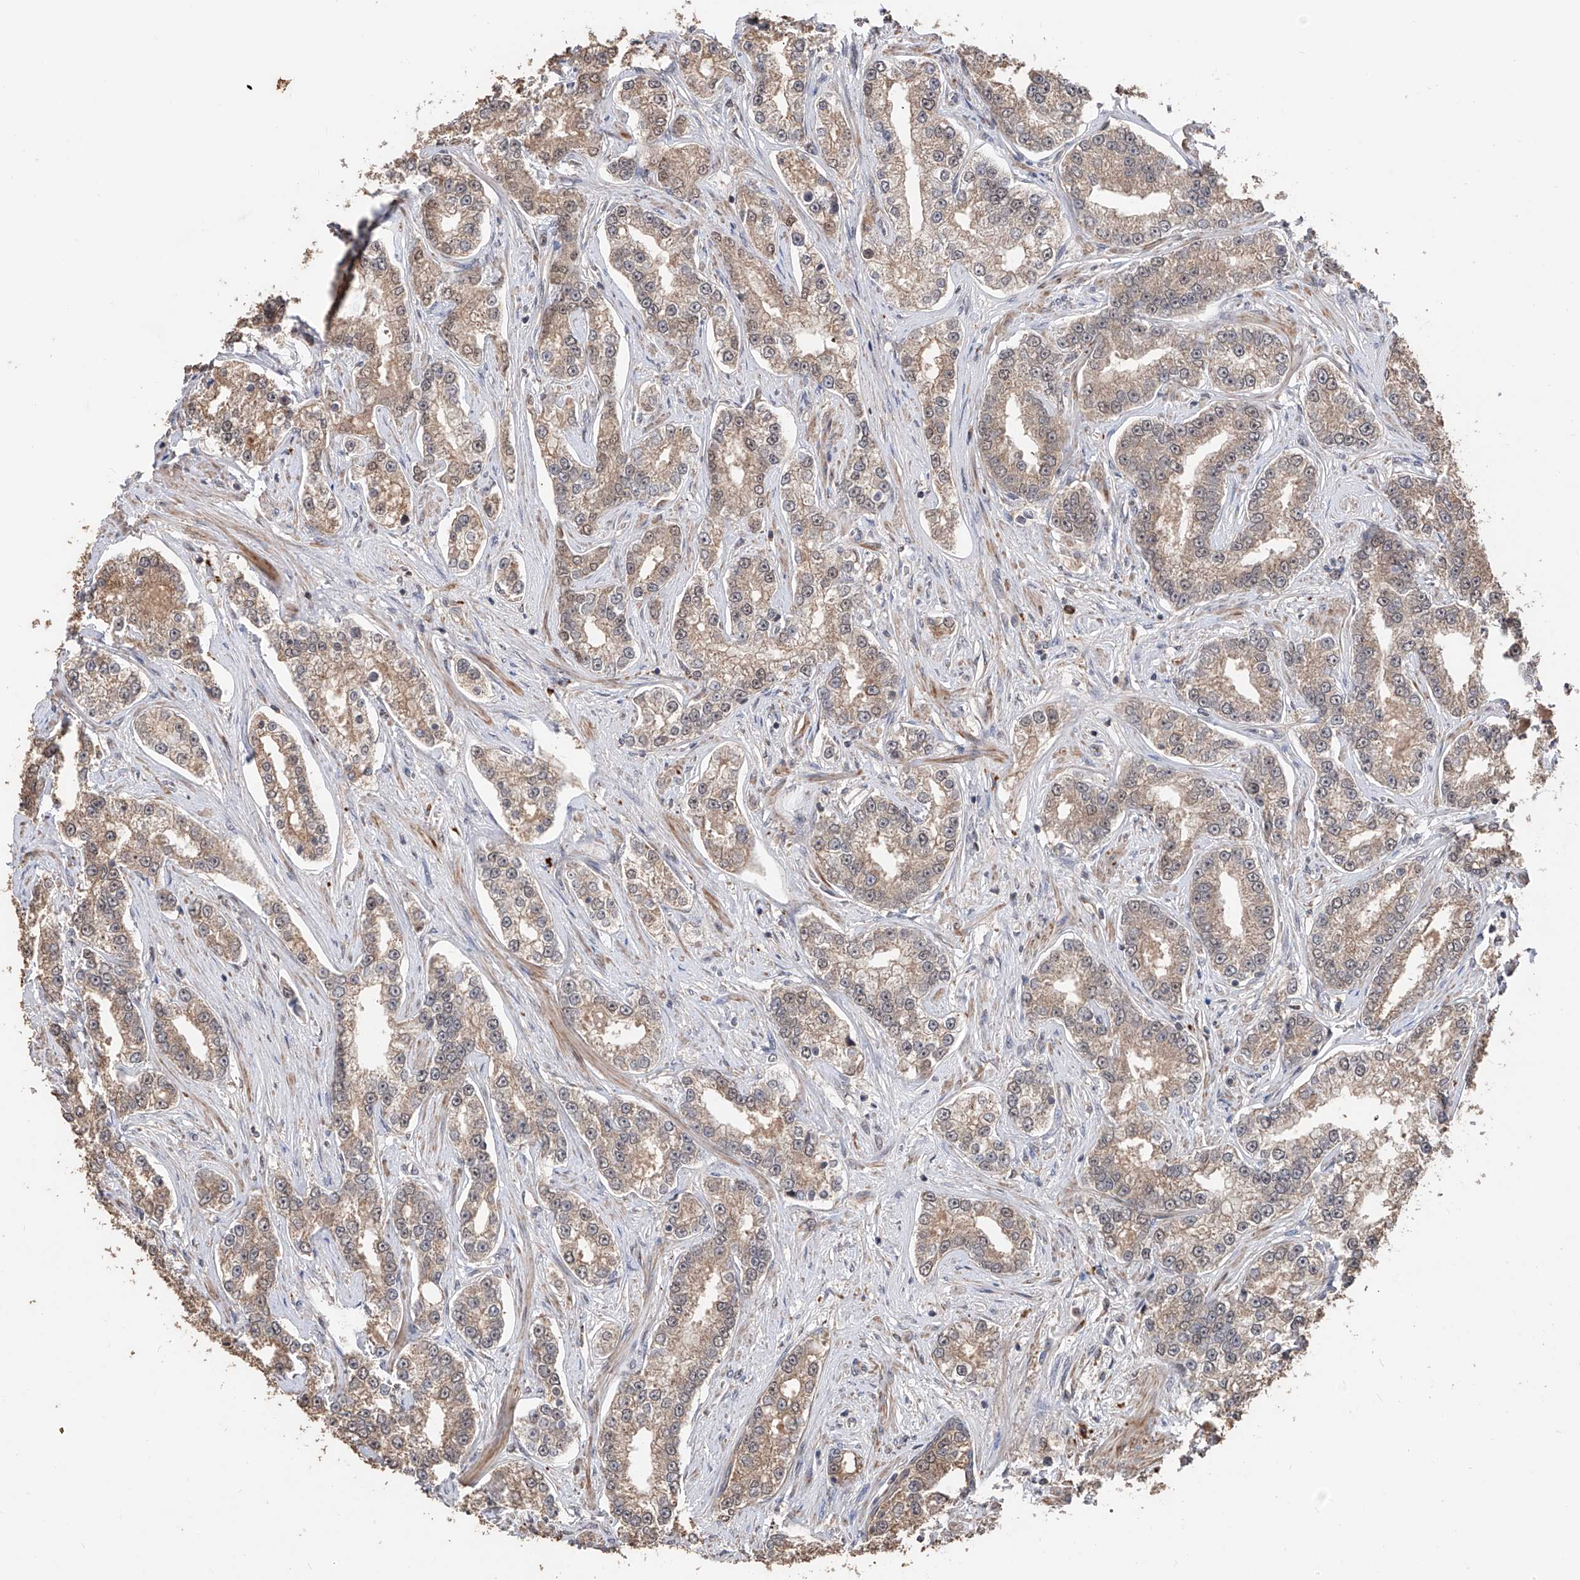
{"staining": {"intensity": "weak", "quantity": ">75%", "location": "cytoplasmic/membranous"}, "tissue": "prostate cancer", "cell_type": "Tumor cells", "image_type": "cancer", "snomed": [{"axis": "morphology", "description": "Normal tissue, NOS"}, {"axis": "morphology", "description": "Adenocarcinoma, High grade"}, {"axis": "topography", "description": "Prostate"}], "caption": "A photomicrograph of prostate cancer stained for a protein displays weak cytoplasmic/membranous brown staining in tumor cells.", "gene": "FAM135A", "patient": {"sex": "male", "age": 83}}